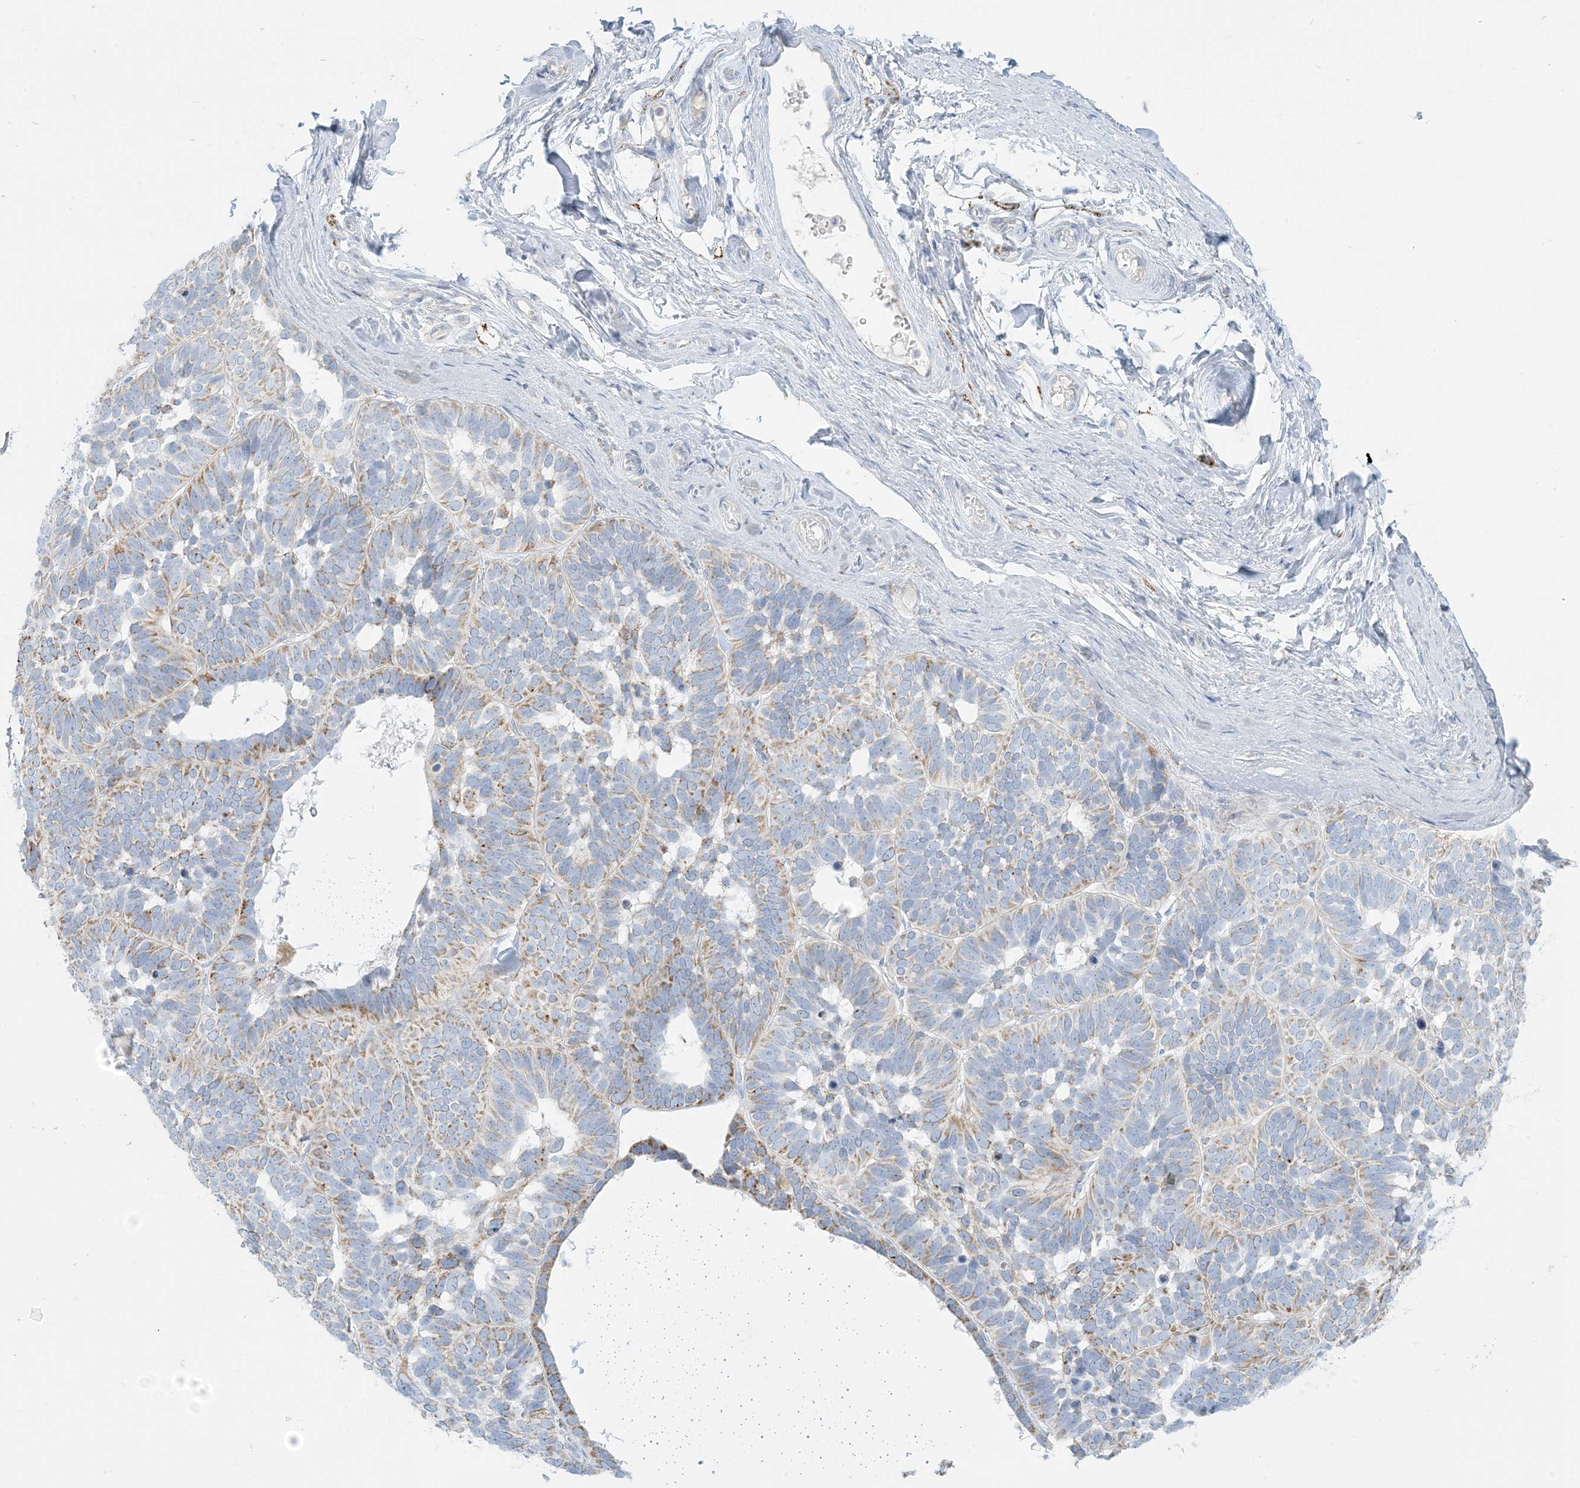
{"staining": {"intensity": "moderate", "quantity": "25%-75%", "location": "cytoplasmic/membranous"}, "tissue": "skin cancer", "cell_type": "Tumor cells", "image_type": "cancer", "snomed": [{"axis": "morphology", "description": "Basal cell carcinoma"}, {"axis": "topography", "description": "Skin"}], "caption": "A photomicrograph of human skin cancer stained for a protein displays moderate cytoplasmic/membranous brown staining in tumor cells.", "gene": "ZDHHC4", "patient": {"sex": "male", "age": 62}}